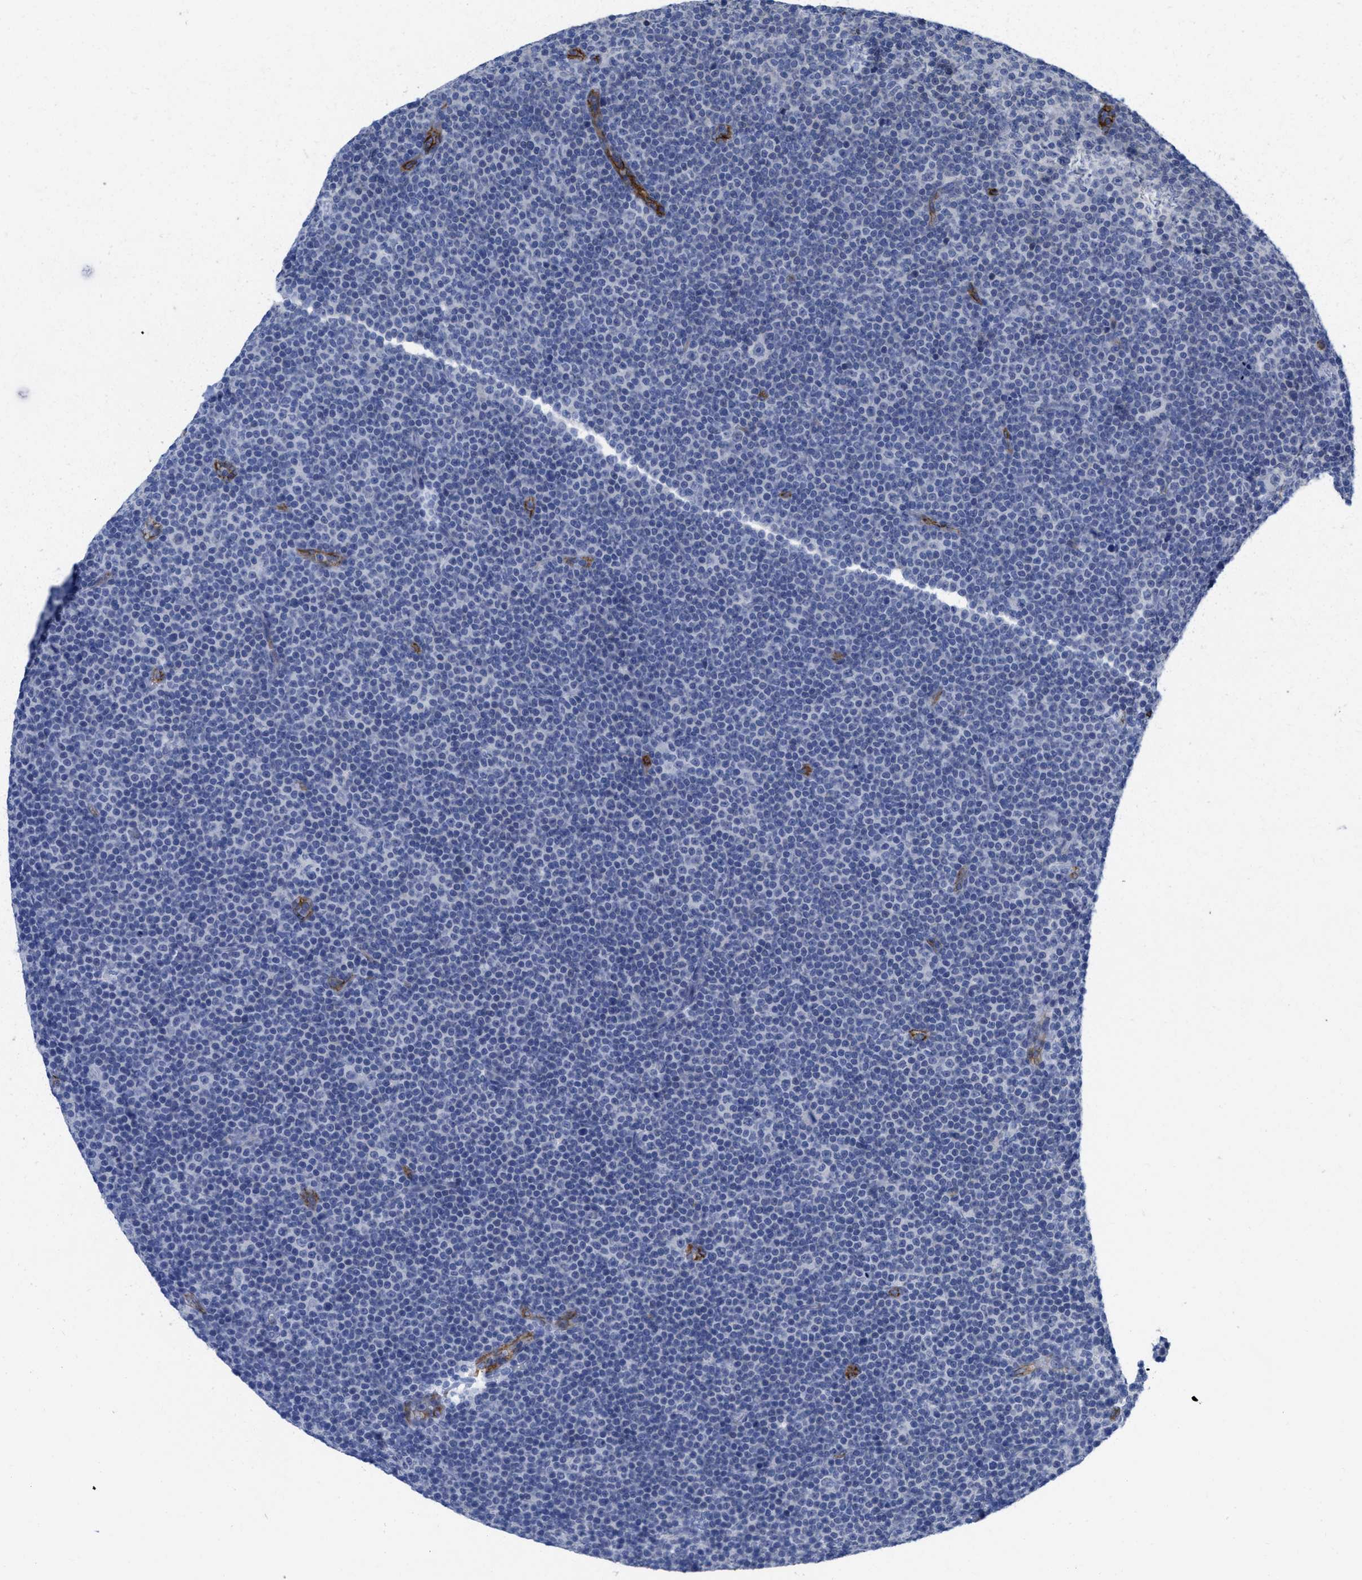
{"staining": {"intensity": "negative", "quantity": "none", "location": "none"}, "tissue": "lymphoma", "cell_type": "Tumor cells", "image_type": "cancer", "snomed": [{"axis": "morphology", "description": "Malignant lymphoma, non-Hodgkin's type, Low grade"}, {"axis": "topography", "description": "Lymph node"}], "caption": "Immunohistochemistry micrograph of human malignant lymphoma, non-Hodgkin's type (low-grade) stained for a protein (brown), which exhibits no positivity in tumor cells.", "gene": "ACKR1", "patient": {"sex": "female", "age": 67}}